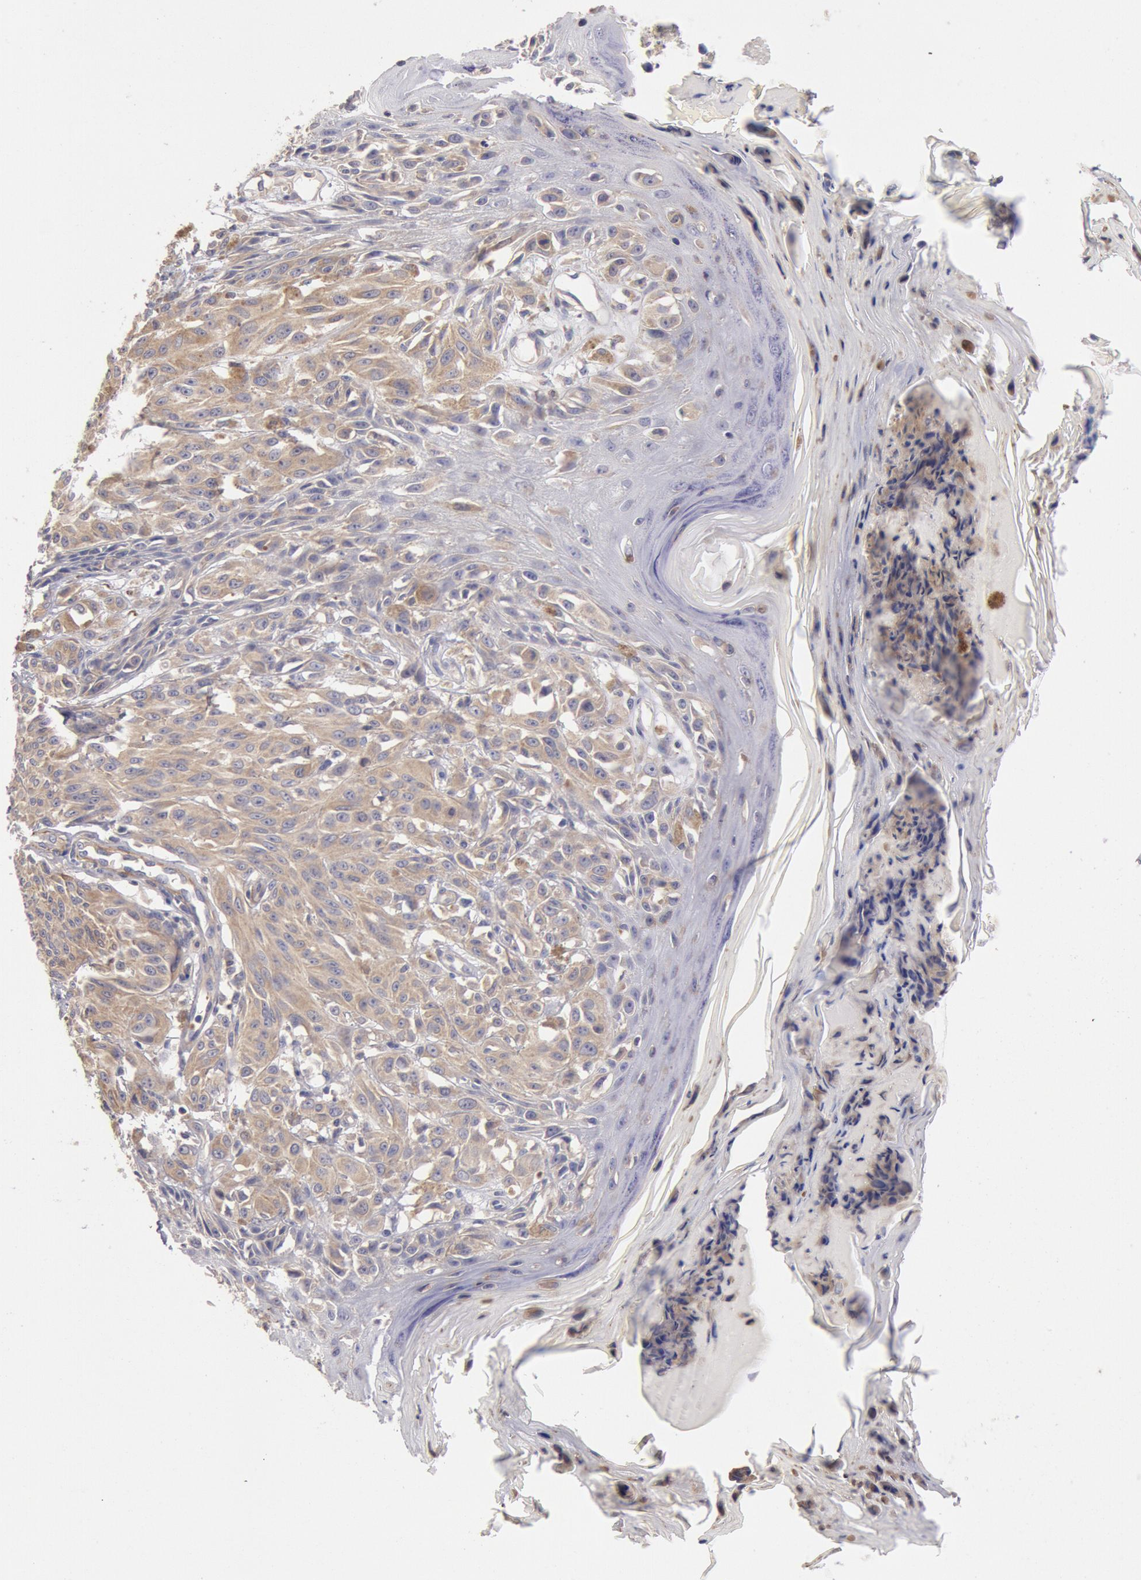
{"staining": {"intensity": "moderate", "quantity": ">75%", "location": "cytoplasmic/membranous"}, "tissue": "melanoma", "cell_type": "Tumor cells", "image_type": "cancer", "snomed": [{"axis": "morphology", "description": "Malignant melanoma, NOS"}, {"axis": "topography", "description": "Skin"}], "caption": "Brown immunohistochemical staining in malignant melanoma exhibits moderate cytoplasmic/membranous positivity in approximately >75% of tumor cells.", "gene": "TMED8", "patient": {"sex": "female", "age": 77}}